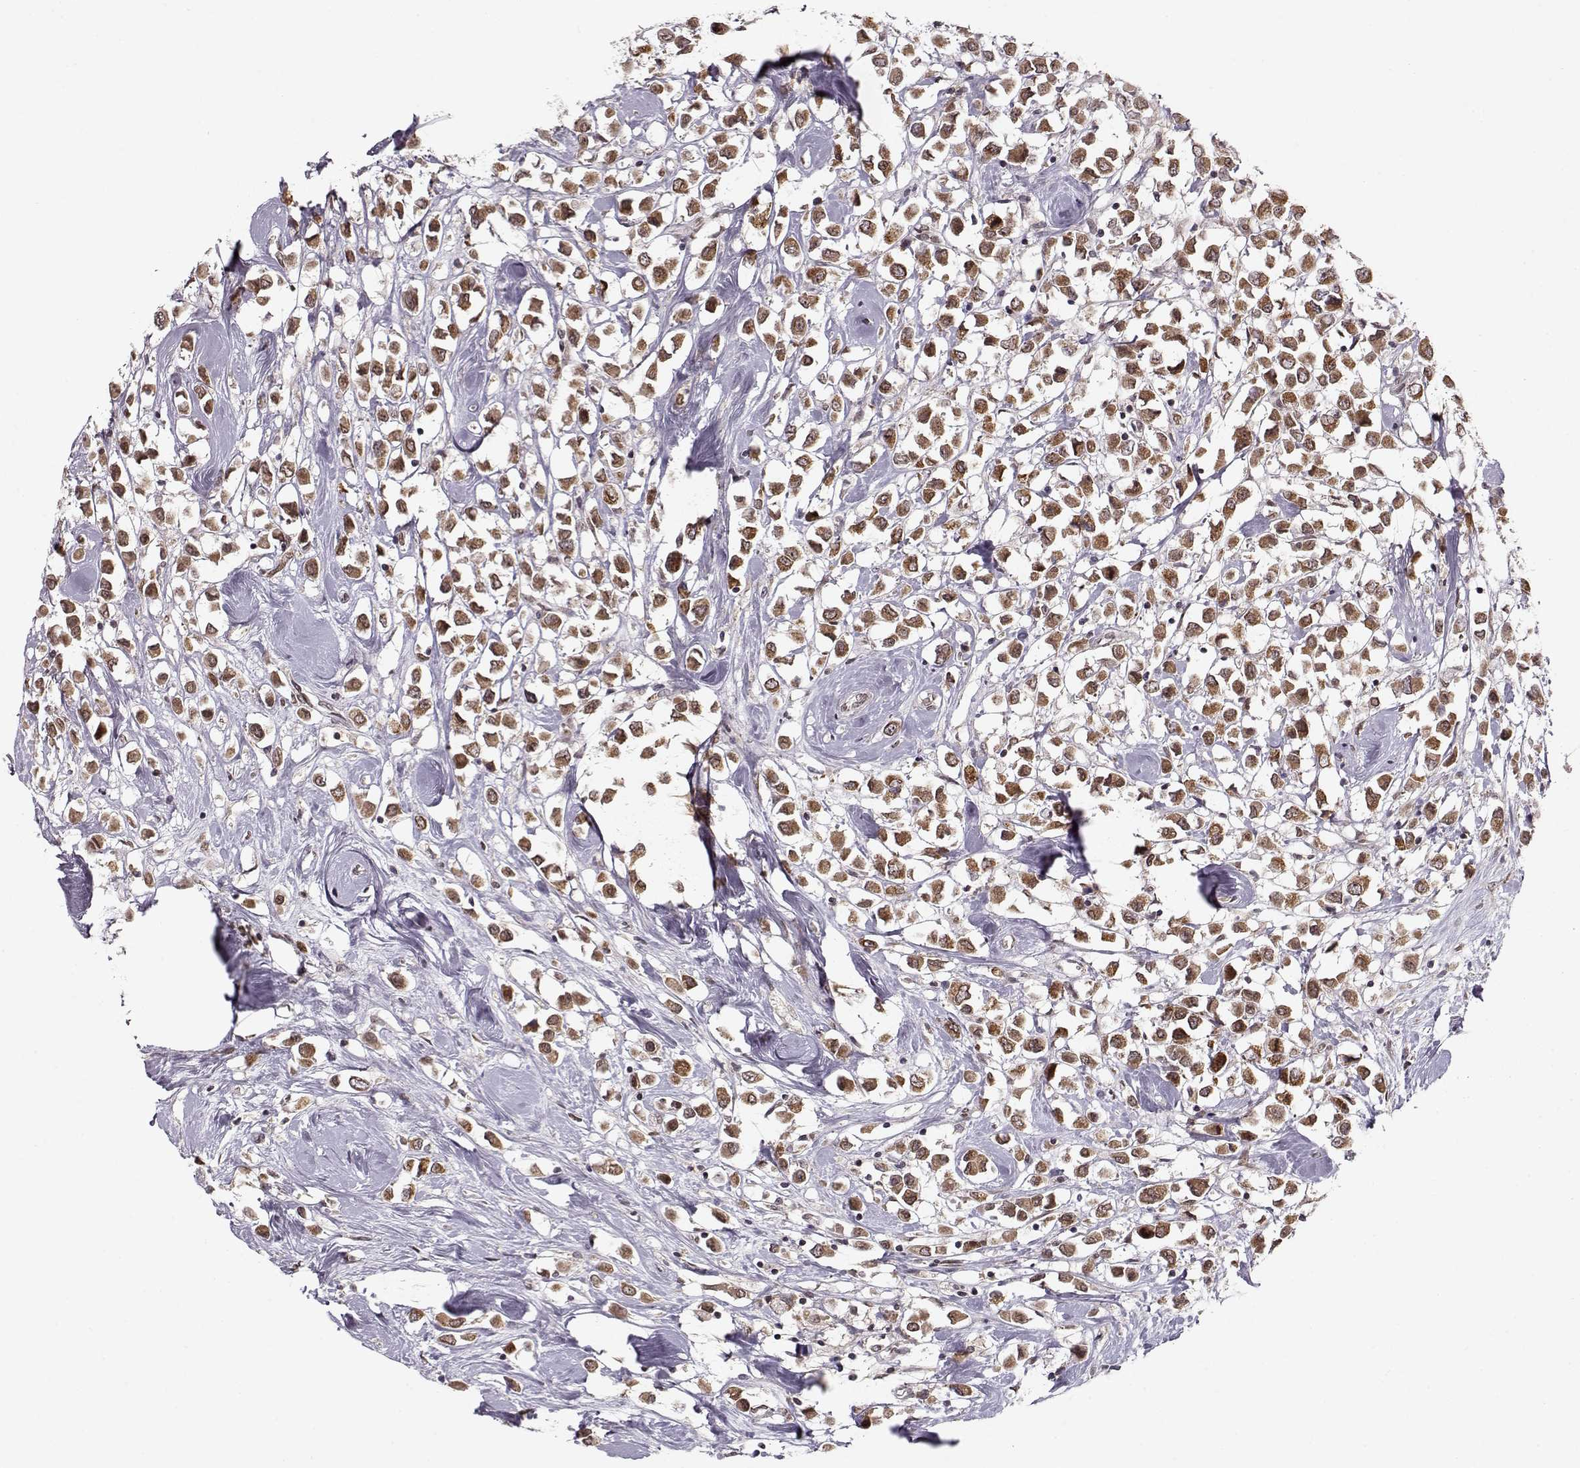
{"staining": {"intensity": "strong", "quantity": ">75%", "location": "cytoplasmic/membranous"}, "tissue": "breast cancer", "cell_type": "Tumor cells", "image_type": "cancer", "snomed": [{"axis": "morphology", "description": "Duct carcinoma"}, {"axis": "topography", "description": "Breast"}], "caption": "A micrograph of human breast cancer (intraductal carcinoma) stained for a protein displays strong cytoplasmic/membranous brown staining in tumor cells. The protein is shown in brown color, while the nuclei are stained blue.", "gene": "RAI1", "patient": {"sex": "female", "age": 61}}